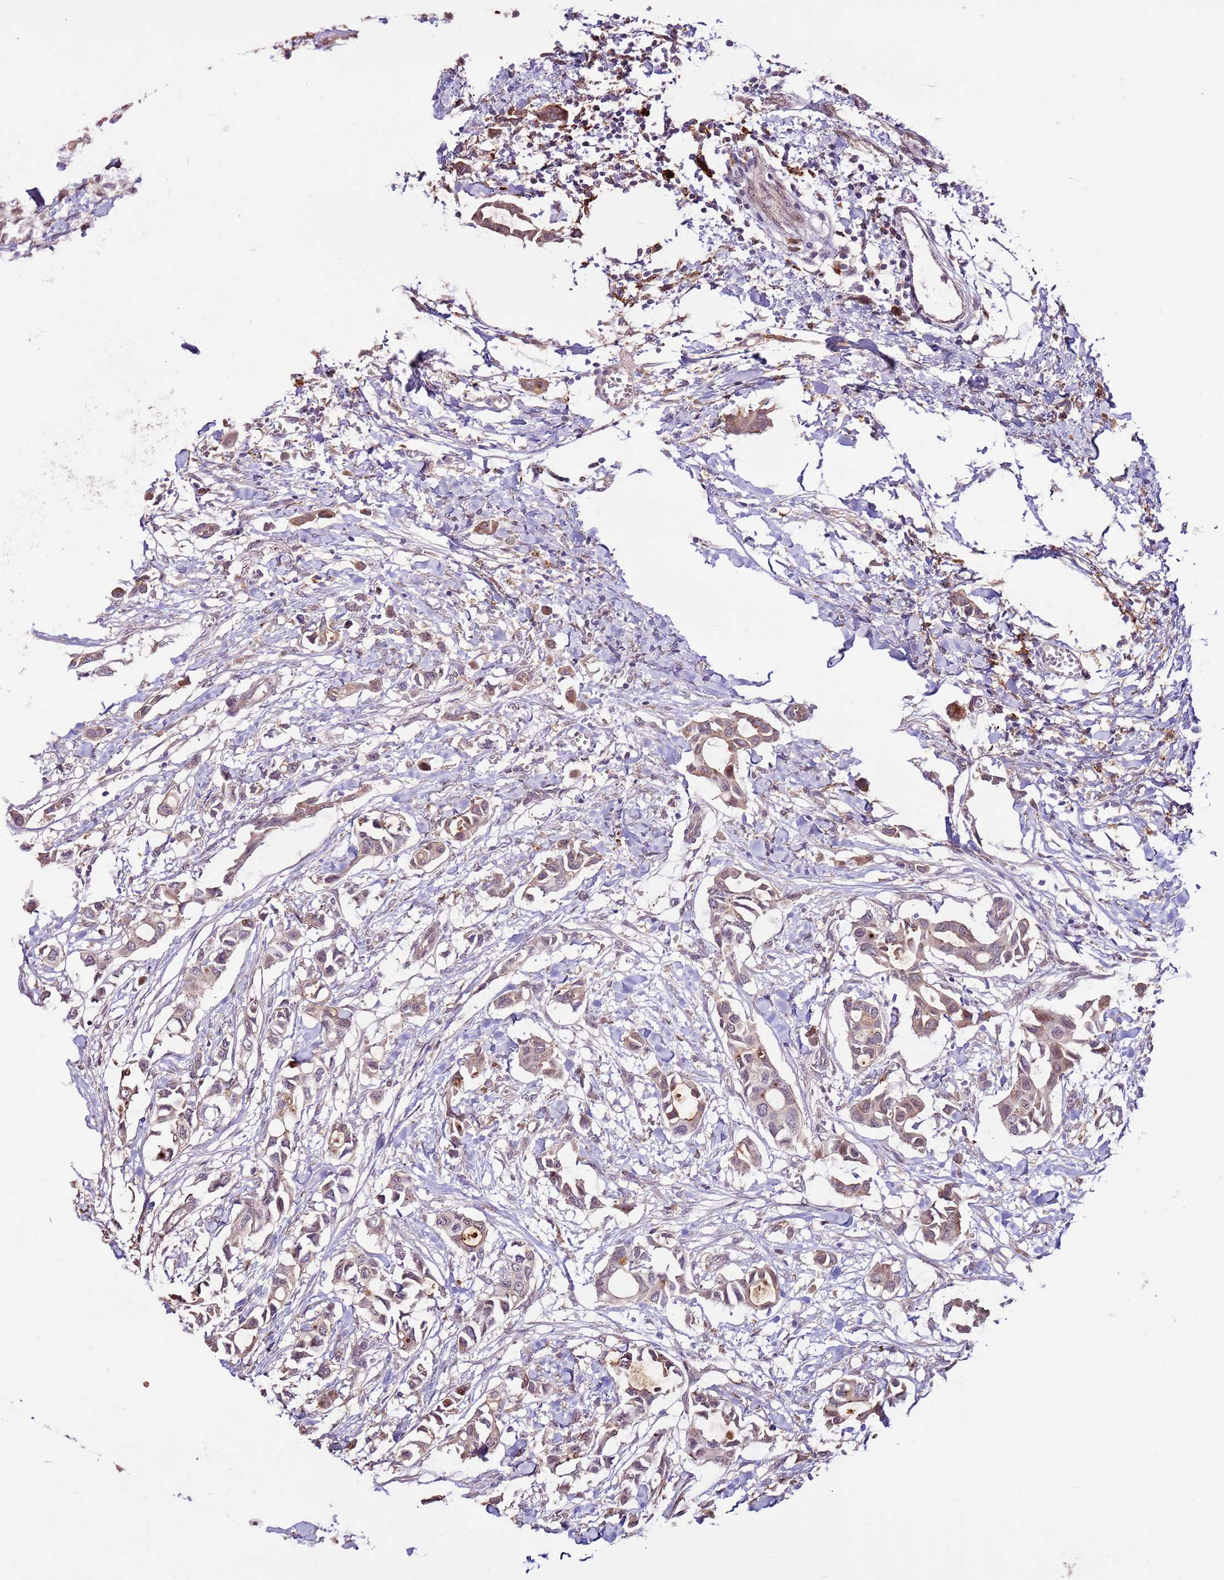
{"staining": {"intensity": "weak", "quantity": "25%-75%", "location": "cytoplasmic/membranous"}, "tissue": "breast cancer", "cell_type": "Tumor cells", "image_type": "cancer", "snomed": [{"axis": "morphology", "description": "Duct carcinoma"}, {"axis": "topography", "description": "Breast"}], "caption": "DAB (3,3'-diaminobenzidine) immunohistochemical staining of human breast invasive ductal carcinoma exhibits weak cytoplasmic/membranous protein expression in approximately 25%-75% of tumor cells.", "gene": "LGI4", "patient": {"sex": "female", "age": 41}}